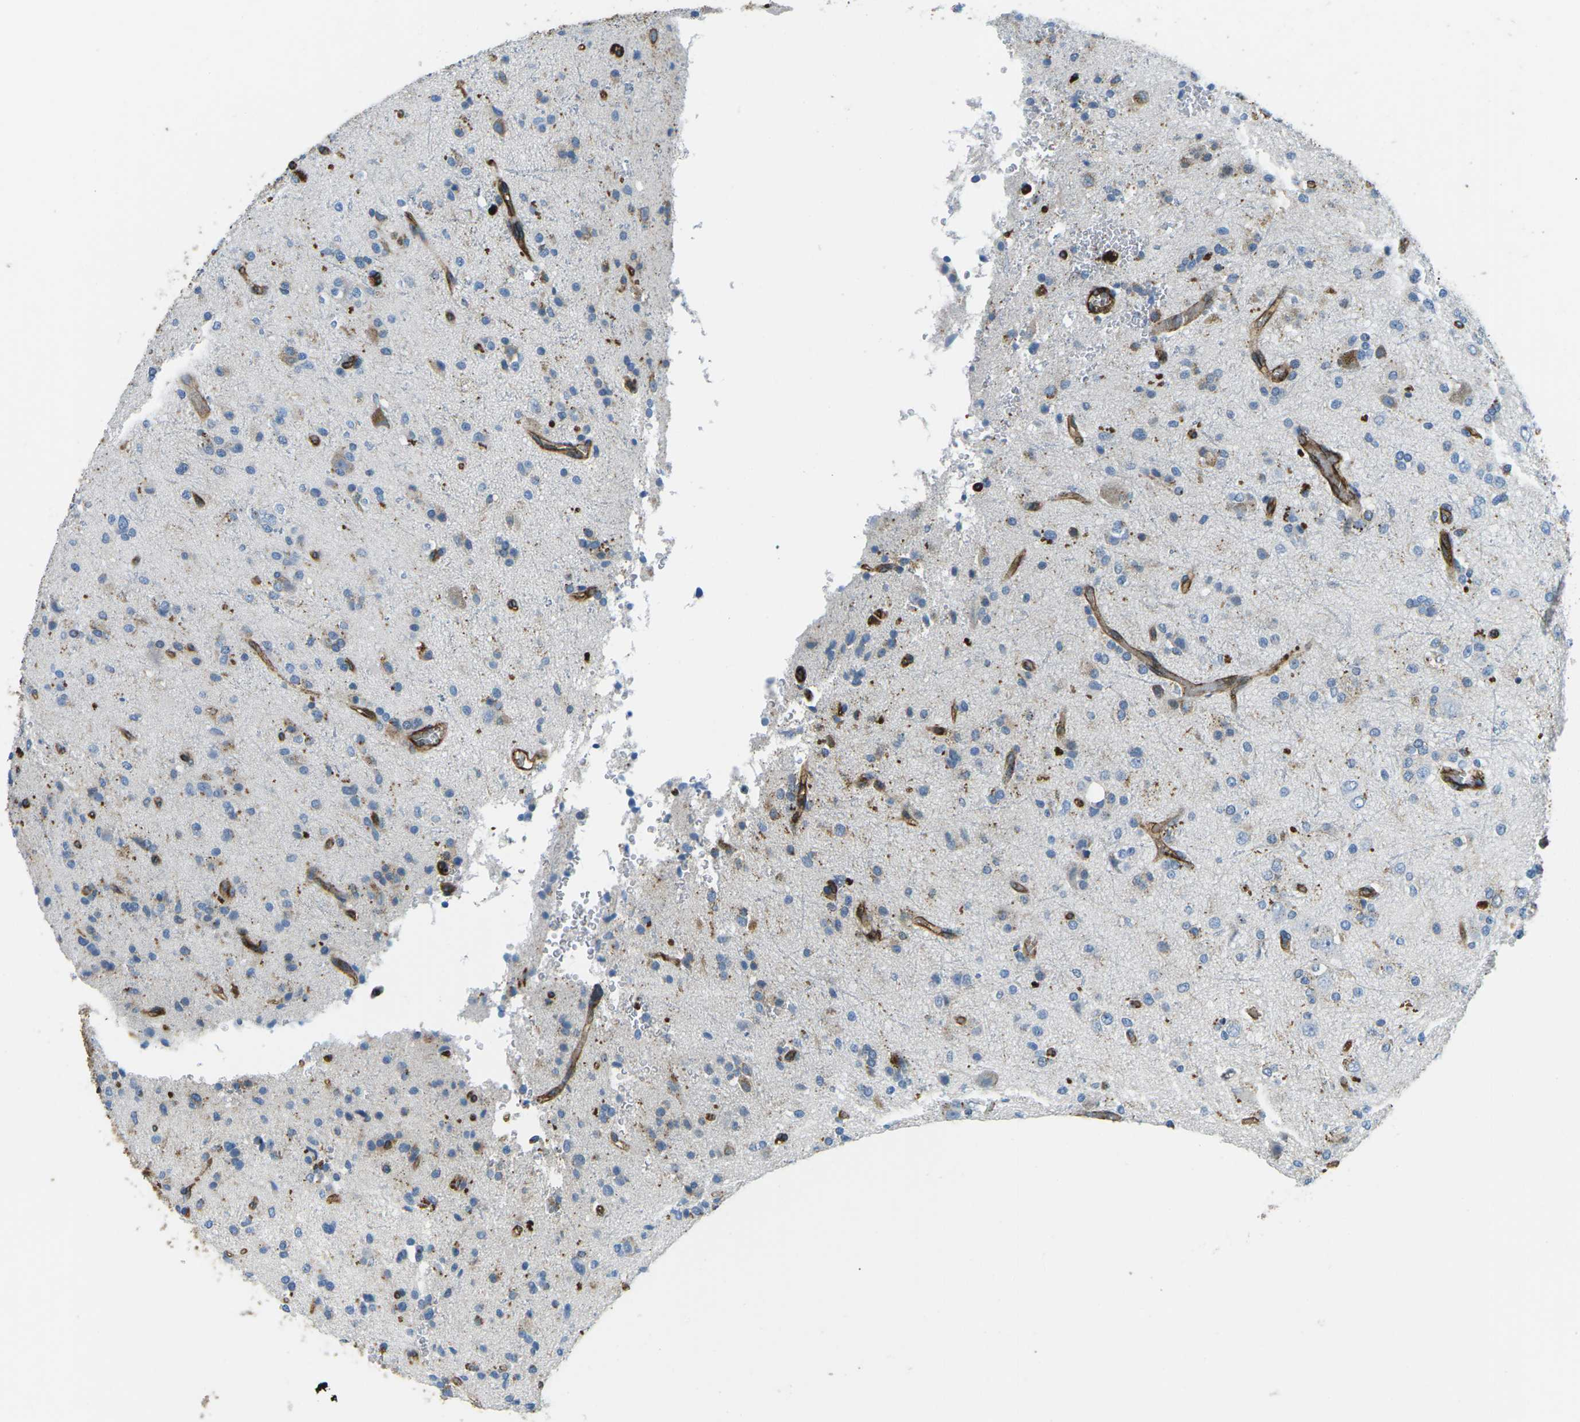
{"staining": {"intensity": "moderate", "quantity": "<25%", "location": "cytoplasmic/membranous"}, "tissue": "glioma", "cell_type": "Tumor cells", "image_type": "cancer", "snomed": [{"axis": "morphology", "description": "Glioma, malignant, High grade"}, {"axis": "topography", "description": "Brain"}], "caption": "IHC (DAB (3,3'-diaminobenzidine)) staining of human high-grade glioma (malignant) reveals moderate cytoplasmic/membranous protein expression in about <25% of tumor cells.", "gene": "HLA-B", "patient": {"sex": "male", "age": 47}}